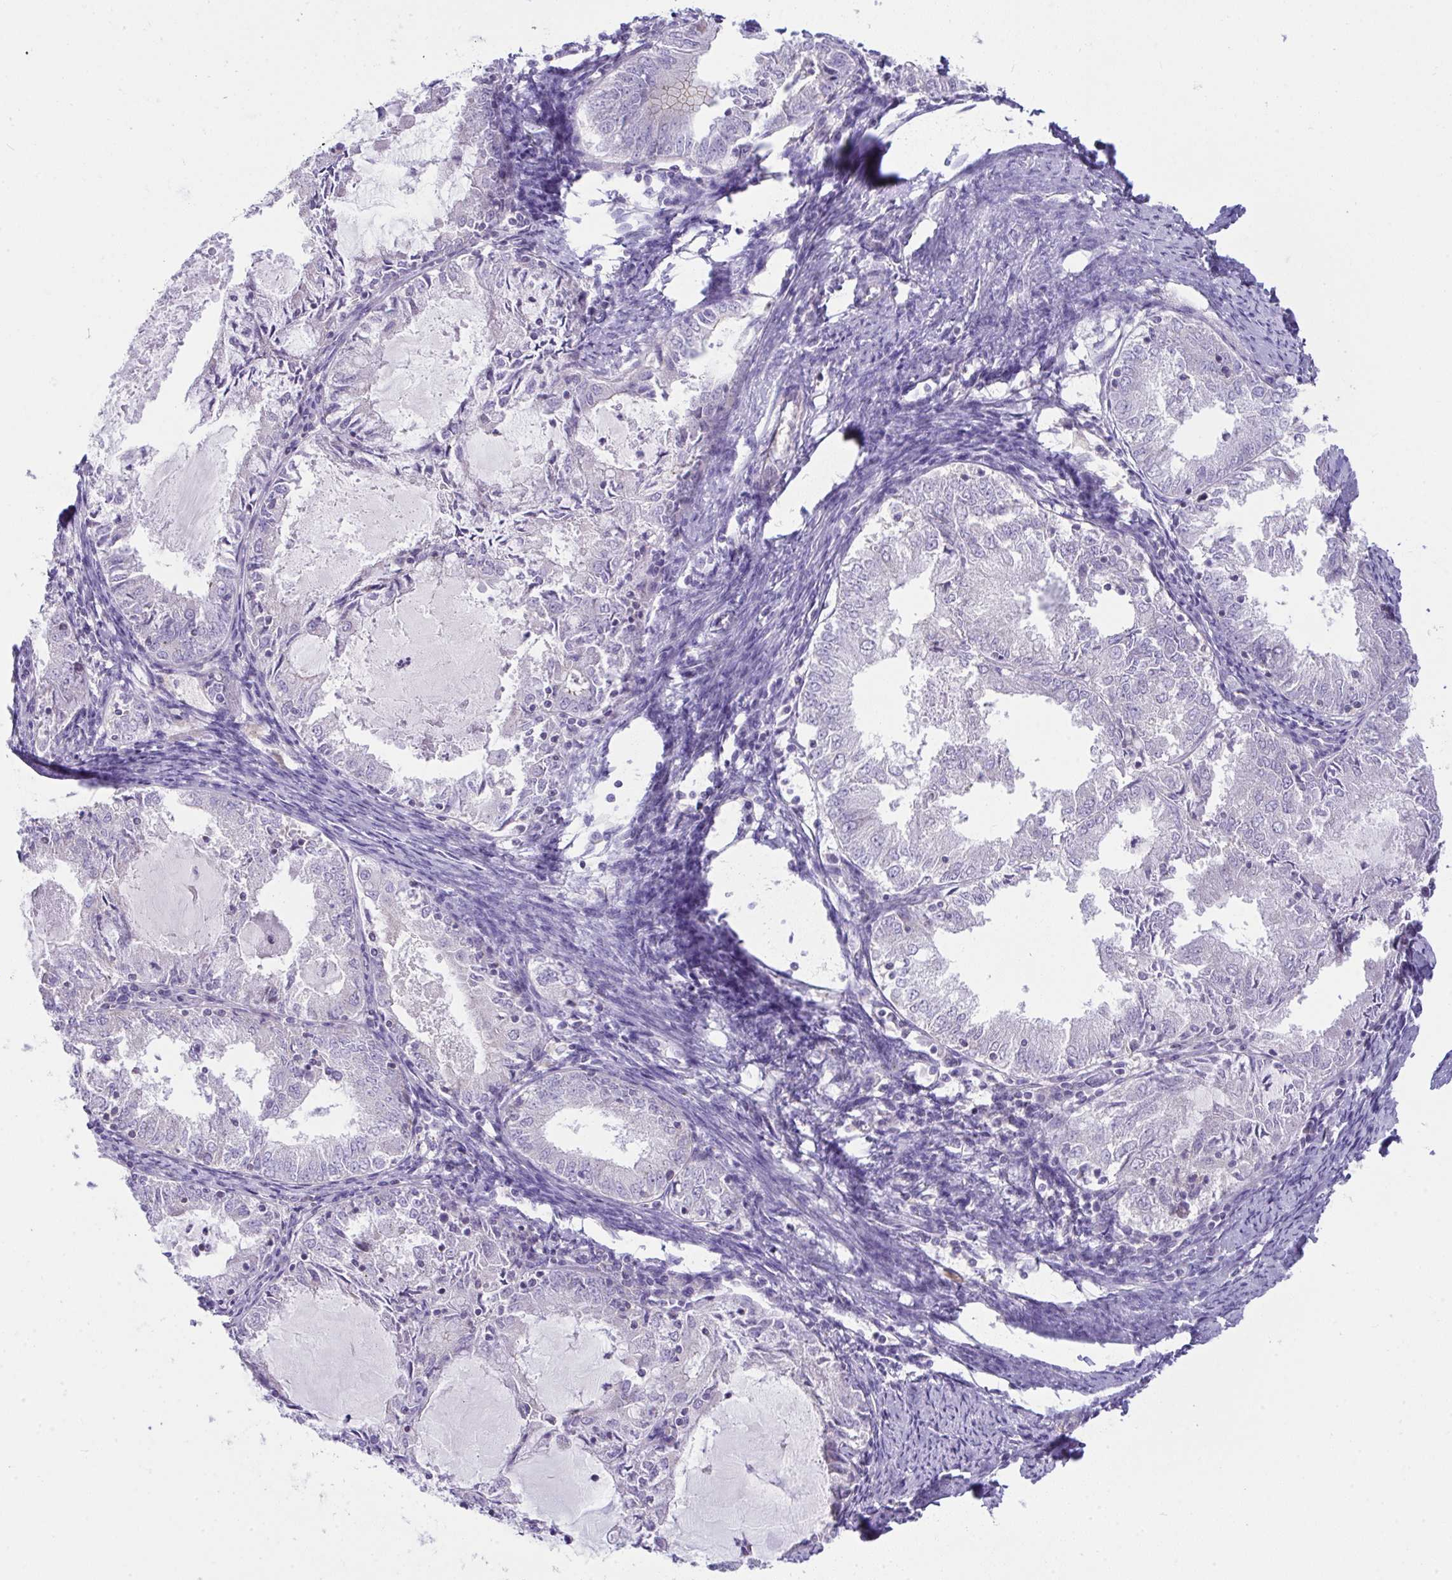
{"staining": {"intensity": "negative", "quantity": "none", "location": "none"}, "tissue": "endometrial cancer", "cell_type": "Tumor cells", "image_type": "cancer", "snomed": [{"axis": "morphology", "description": "Adenocarcinoma, NOS"}, {"axis": "topography", "description": "Endometrium"}], "caption": "This is an immunohistochemistry (IHC) micrograph of human endometrial cancer. There is no positivity in tumor cells.", "gene": "PLA2G12B", "patient": {"sex": "female", "age": 57}}